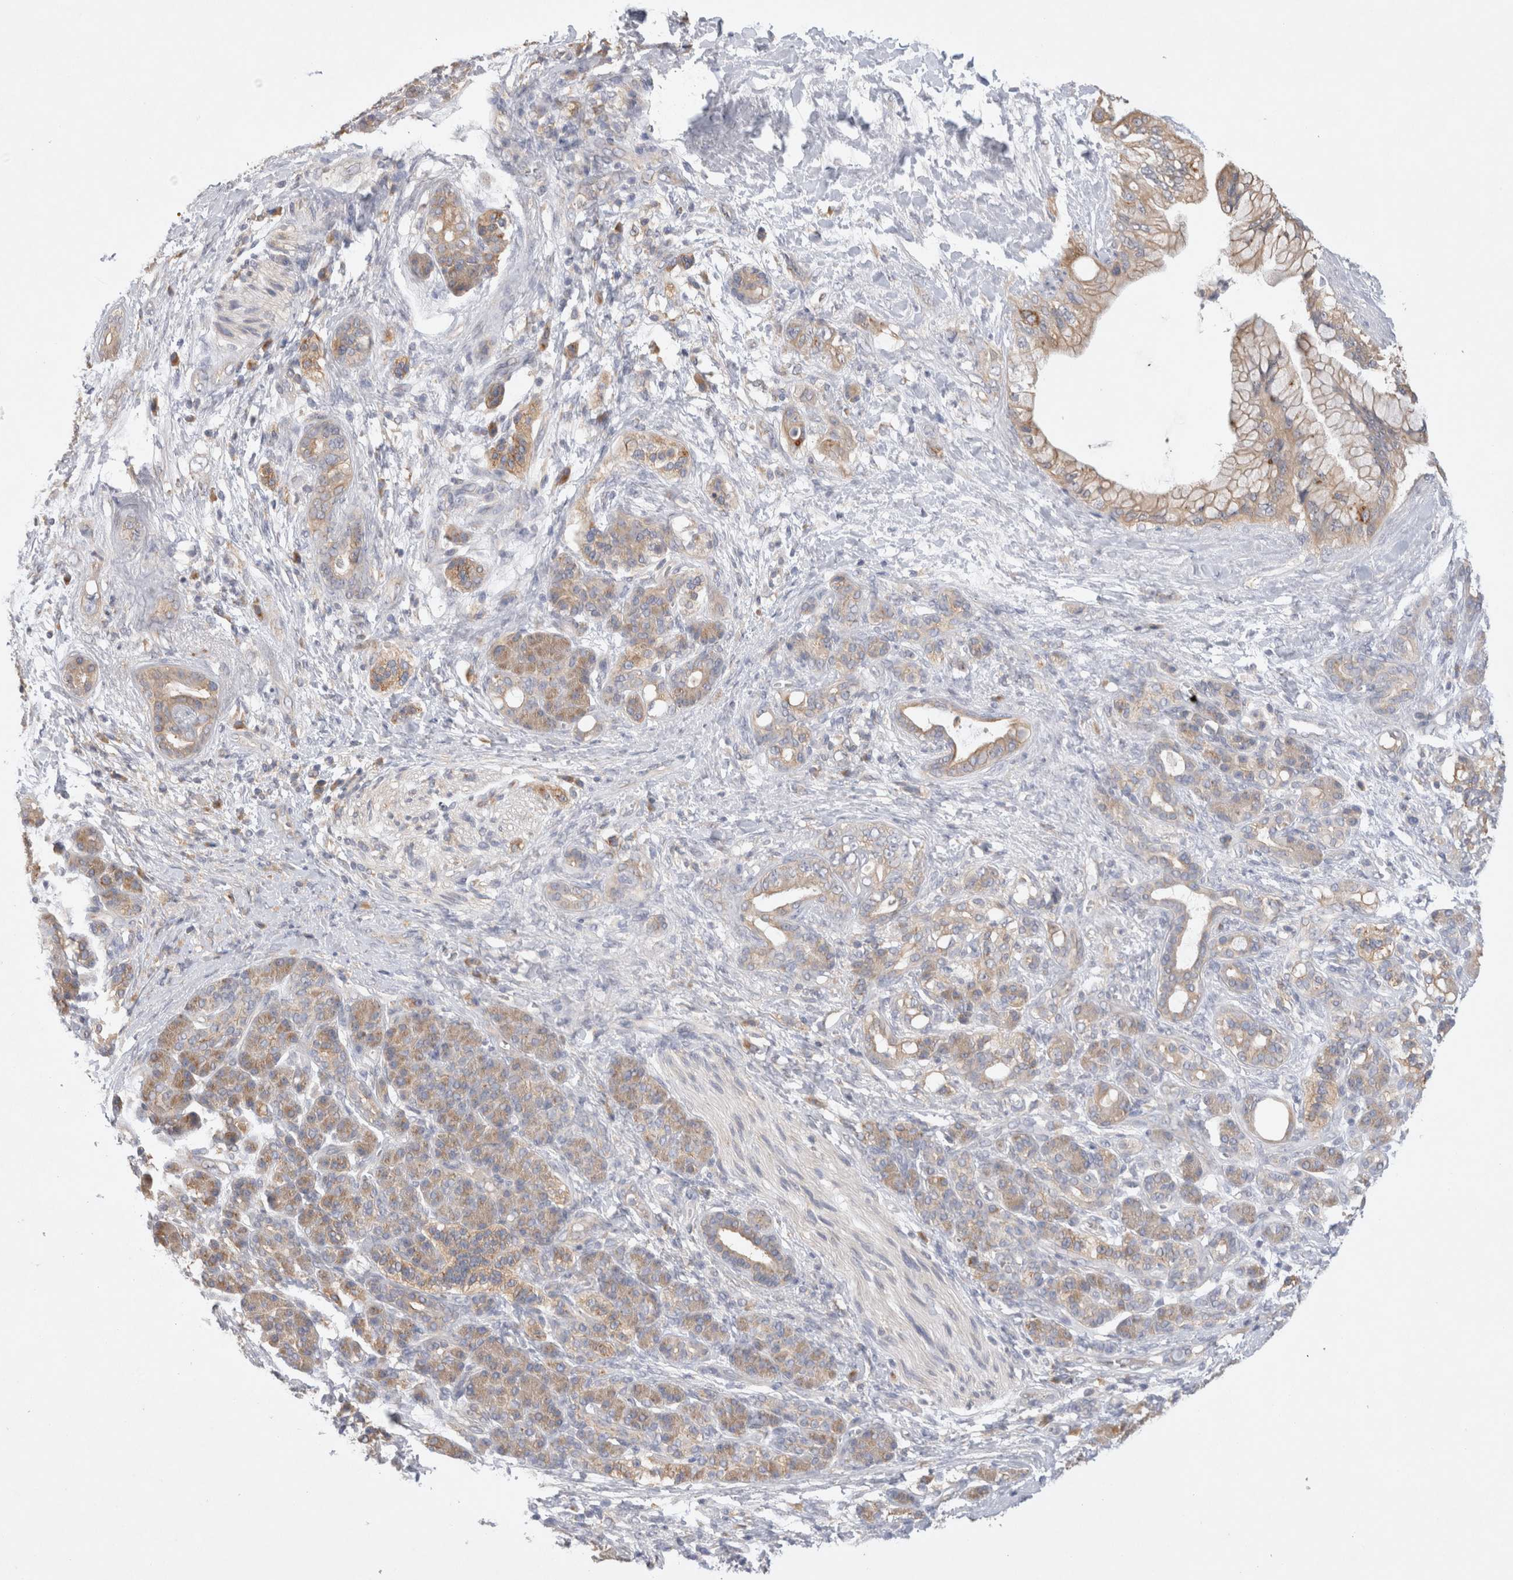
{"staining": {"intensity": "weak", "quantity": ">75%", "location": "cytoplasmic/membranous"}, "tissue": "pancreatic cancer", "cell_type": "Tumor cells", "image_type": "cancer", "snomed": [{"axis": "morphology", "description": "Adenocarcinoma, NOS"}, {"axis": "topography", "description": "Pancreas"}], "caption": "Pancreatic cancer (adenocarcinoma) stained with a brown dye reveals weak cytoplasmic/membranous positive staining in about >75% of tumor cells.", "gene": "GAS1", "patient": {"sex": "male", "age": 59}}